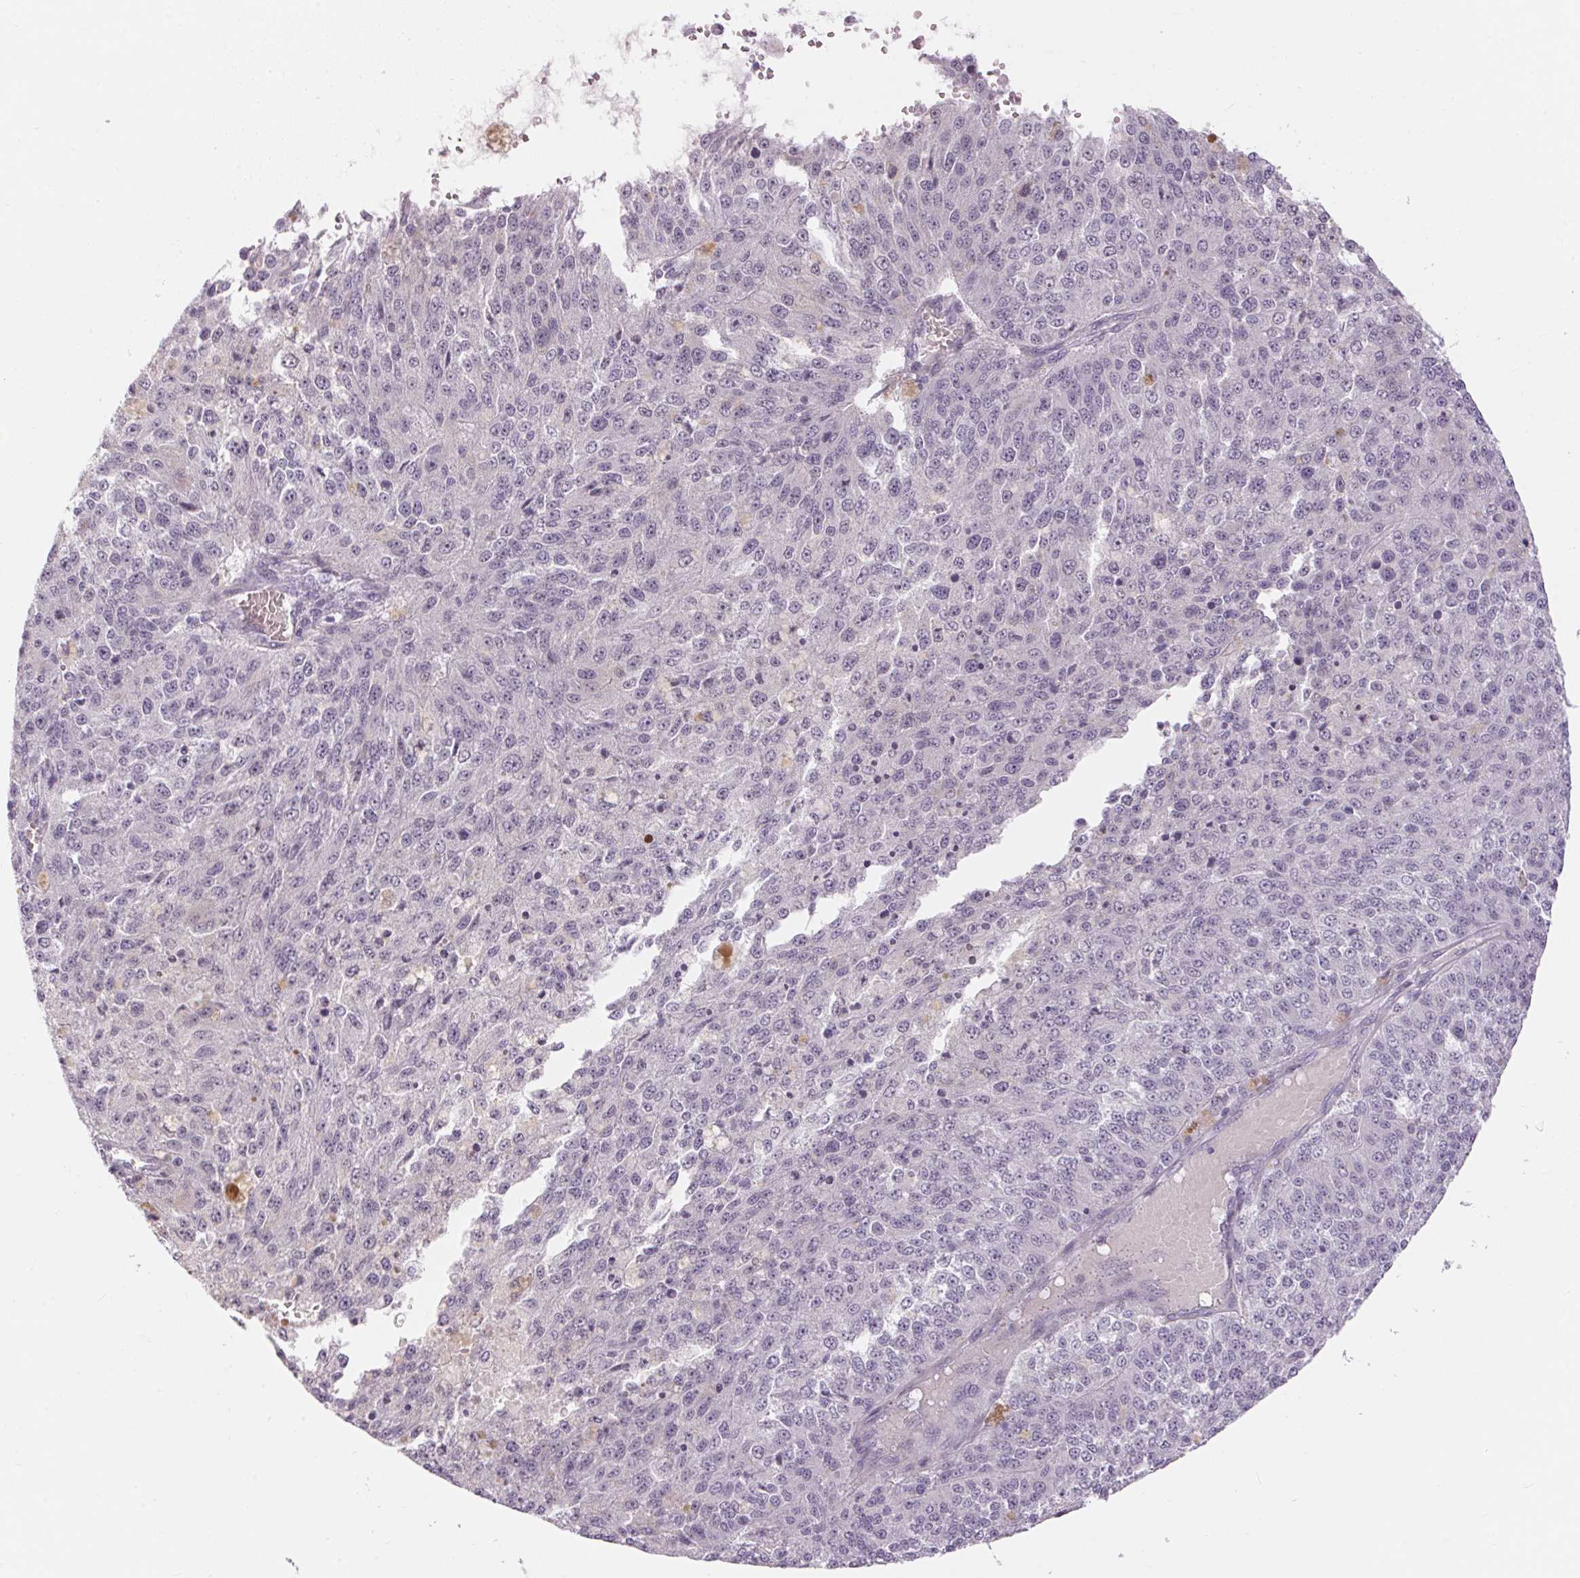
{"staining": {"intensity": "negative", "quantity": "none", "location": "none"}, "tissue": "melanoma", "cell_type": "Tumor cells", "image_type": "cancer", "snomed": [{"axis": "morphology", "description": "Malignant melanoma, Metastatic site"}, {"axis": "topography", "description": "Lymph node"}], "caption": "A high-resolution image shows immunohistochemistry (IHC) staining of malignant melanoma (metastatic site), which demonstrates no significant staining in tumor cells.", "gene": "CADPS", "patient": {"sex": "female", "age": 64}}